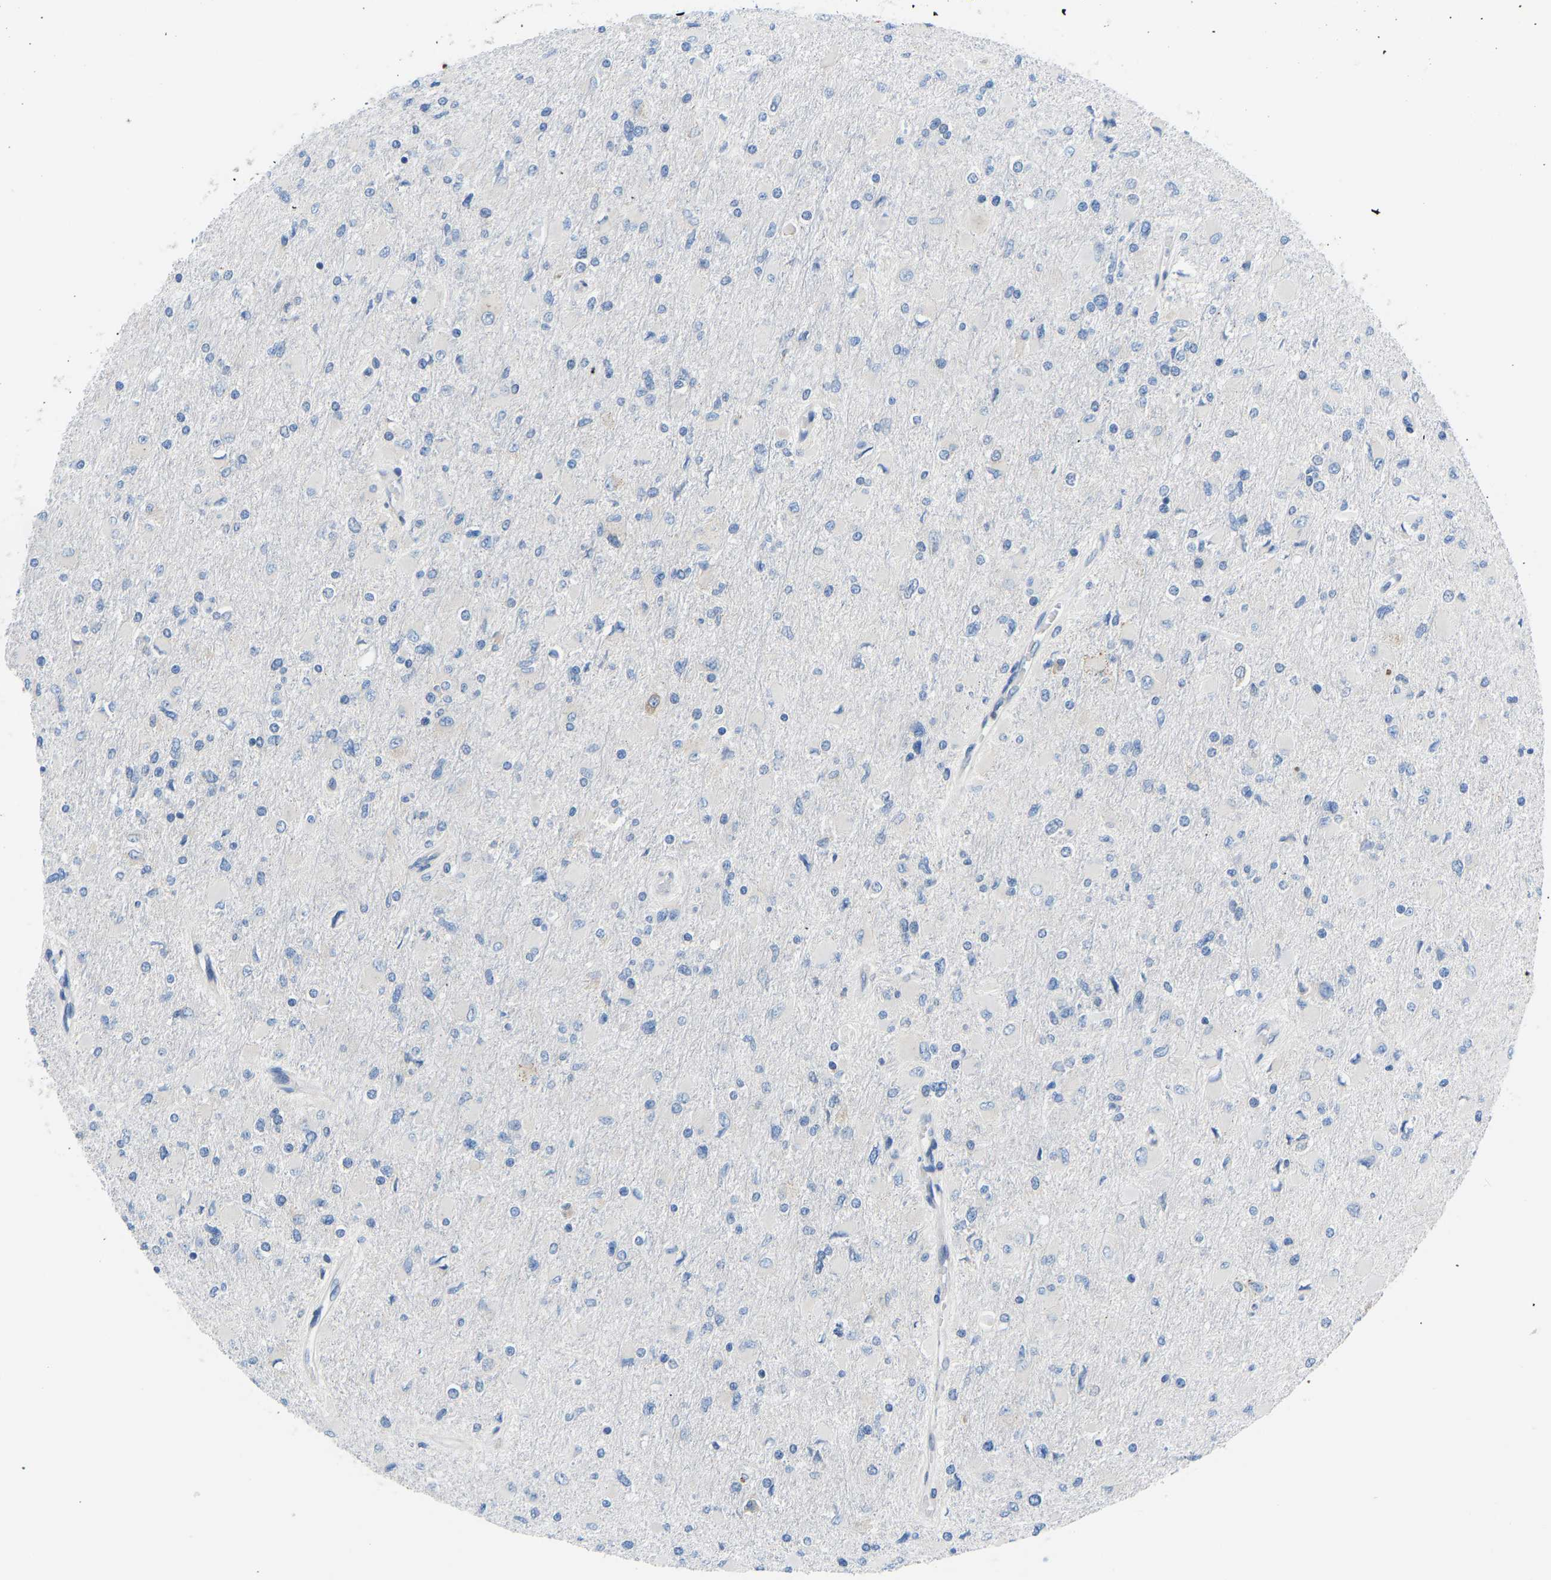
{"staining": {"intensity": "negative", "quantity": "none", "location": "none"}, "tissue": "glioma", "cell_type": "Tumor cells", "image_type": "cancer", "snomed": [{"axis": "morphology", "description": "Glioma, malignant, High grade"}, {"axis": "topography", "description": "Cerebral cortex"}], "caption": "IHC of glioma demonstrates no positivity in tumor cells. (DAB (3,3'-diaminobenzidine) immunohistochemistry (IHC) with hematoxylin counter stain).", "gene": "VRK1", "patient": {"sex": "female", "age": 36}}